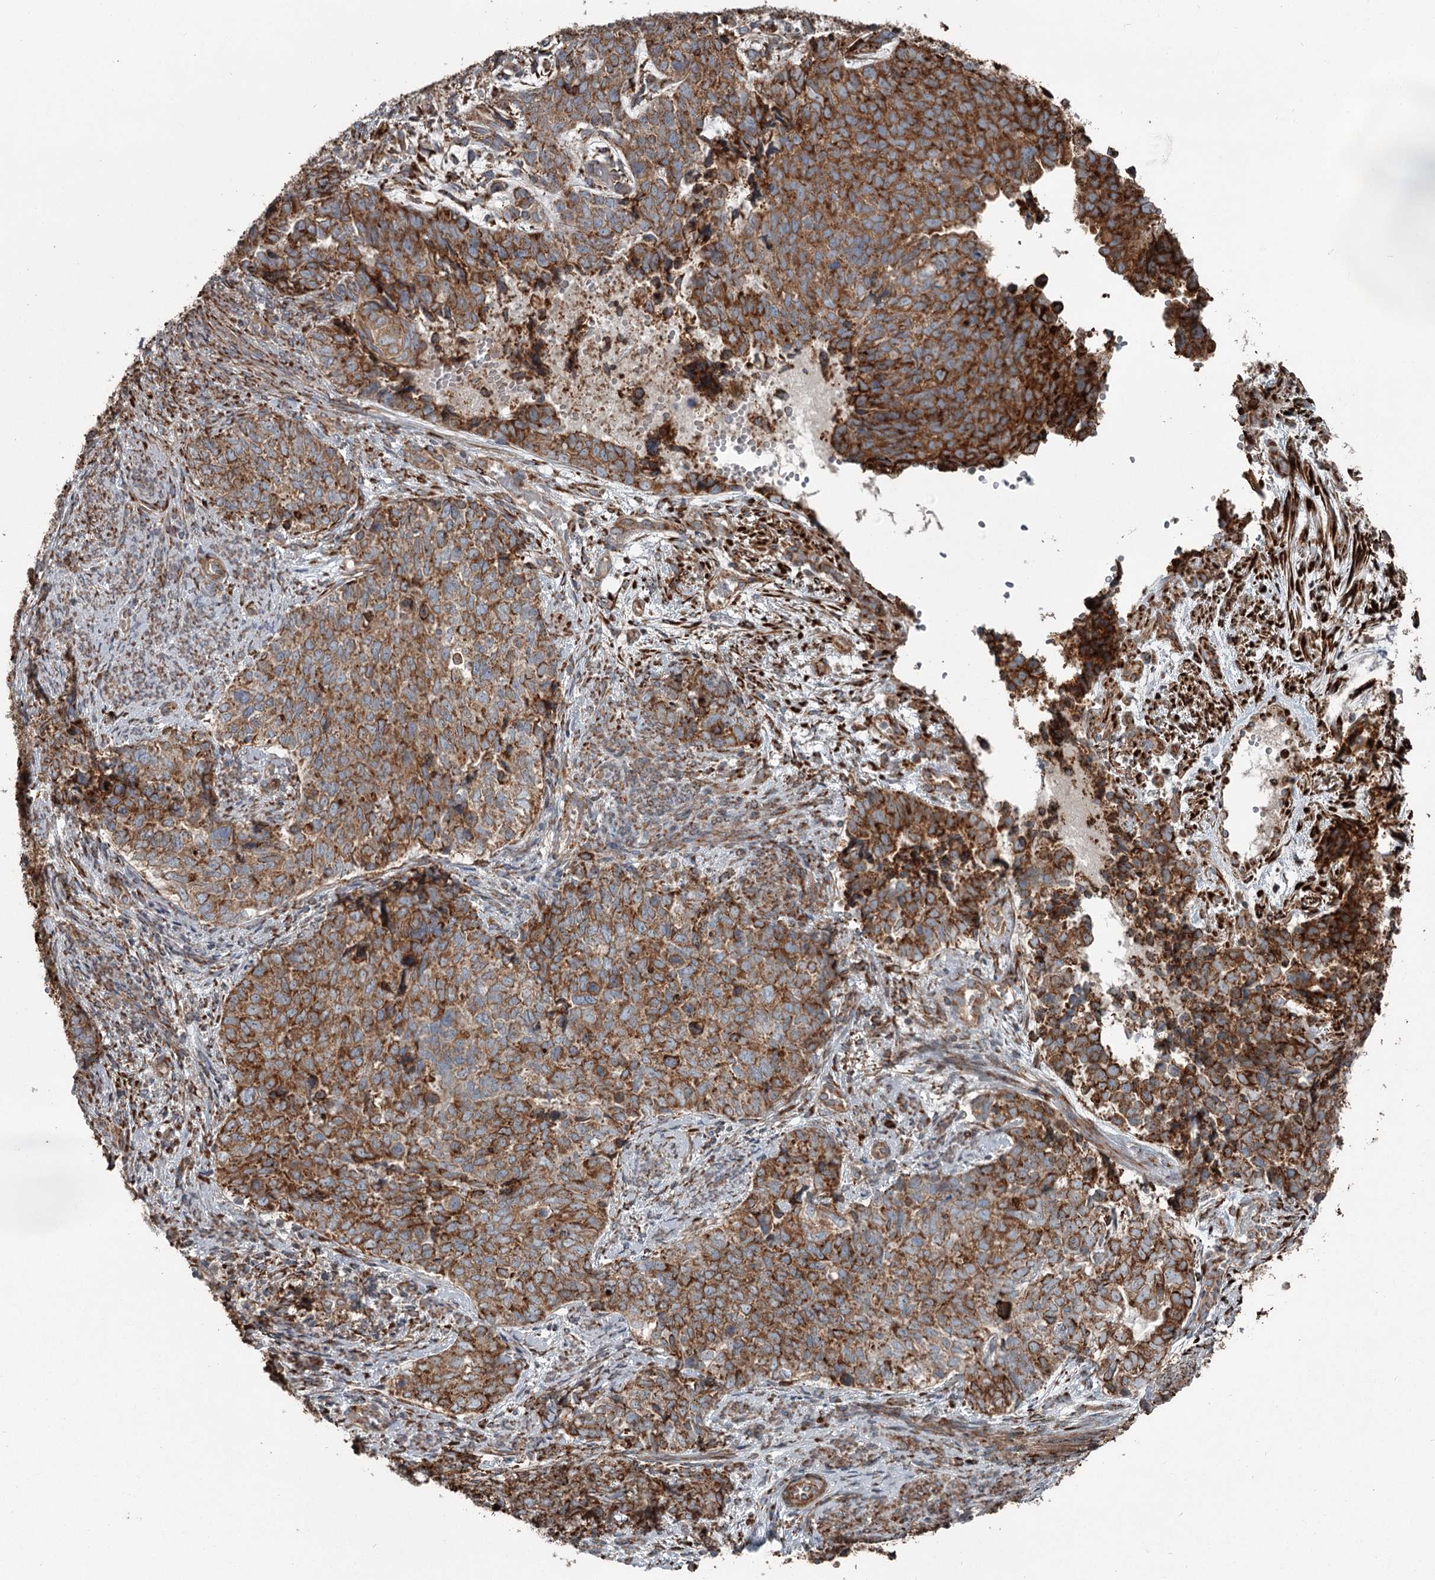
{"staining": {"intensity": "moderate", "quantity": ">75%", "location": "cytoplasmic/membranous"}, "tissue": "cervical cancer", "cell_type": "Tumor cells", "image_type": "cancer", "snomed": [{"axis": "morphology", "description": "Squamous cell carcinoma, NOS"}, {"axis": "topography", "description": "Cervix"}], "caption": "A high-resolution photomicrograph shows immunohistochemistry staining of squamous cell carcinoma (cervical), which exhibits moderate cytoplasmic/membranous staining in about >75% of tumor cells.", "gene": "RASSF8", "patient": {"sex": "female", "age": 63}}